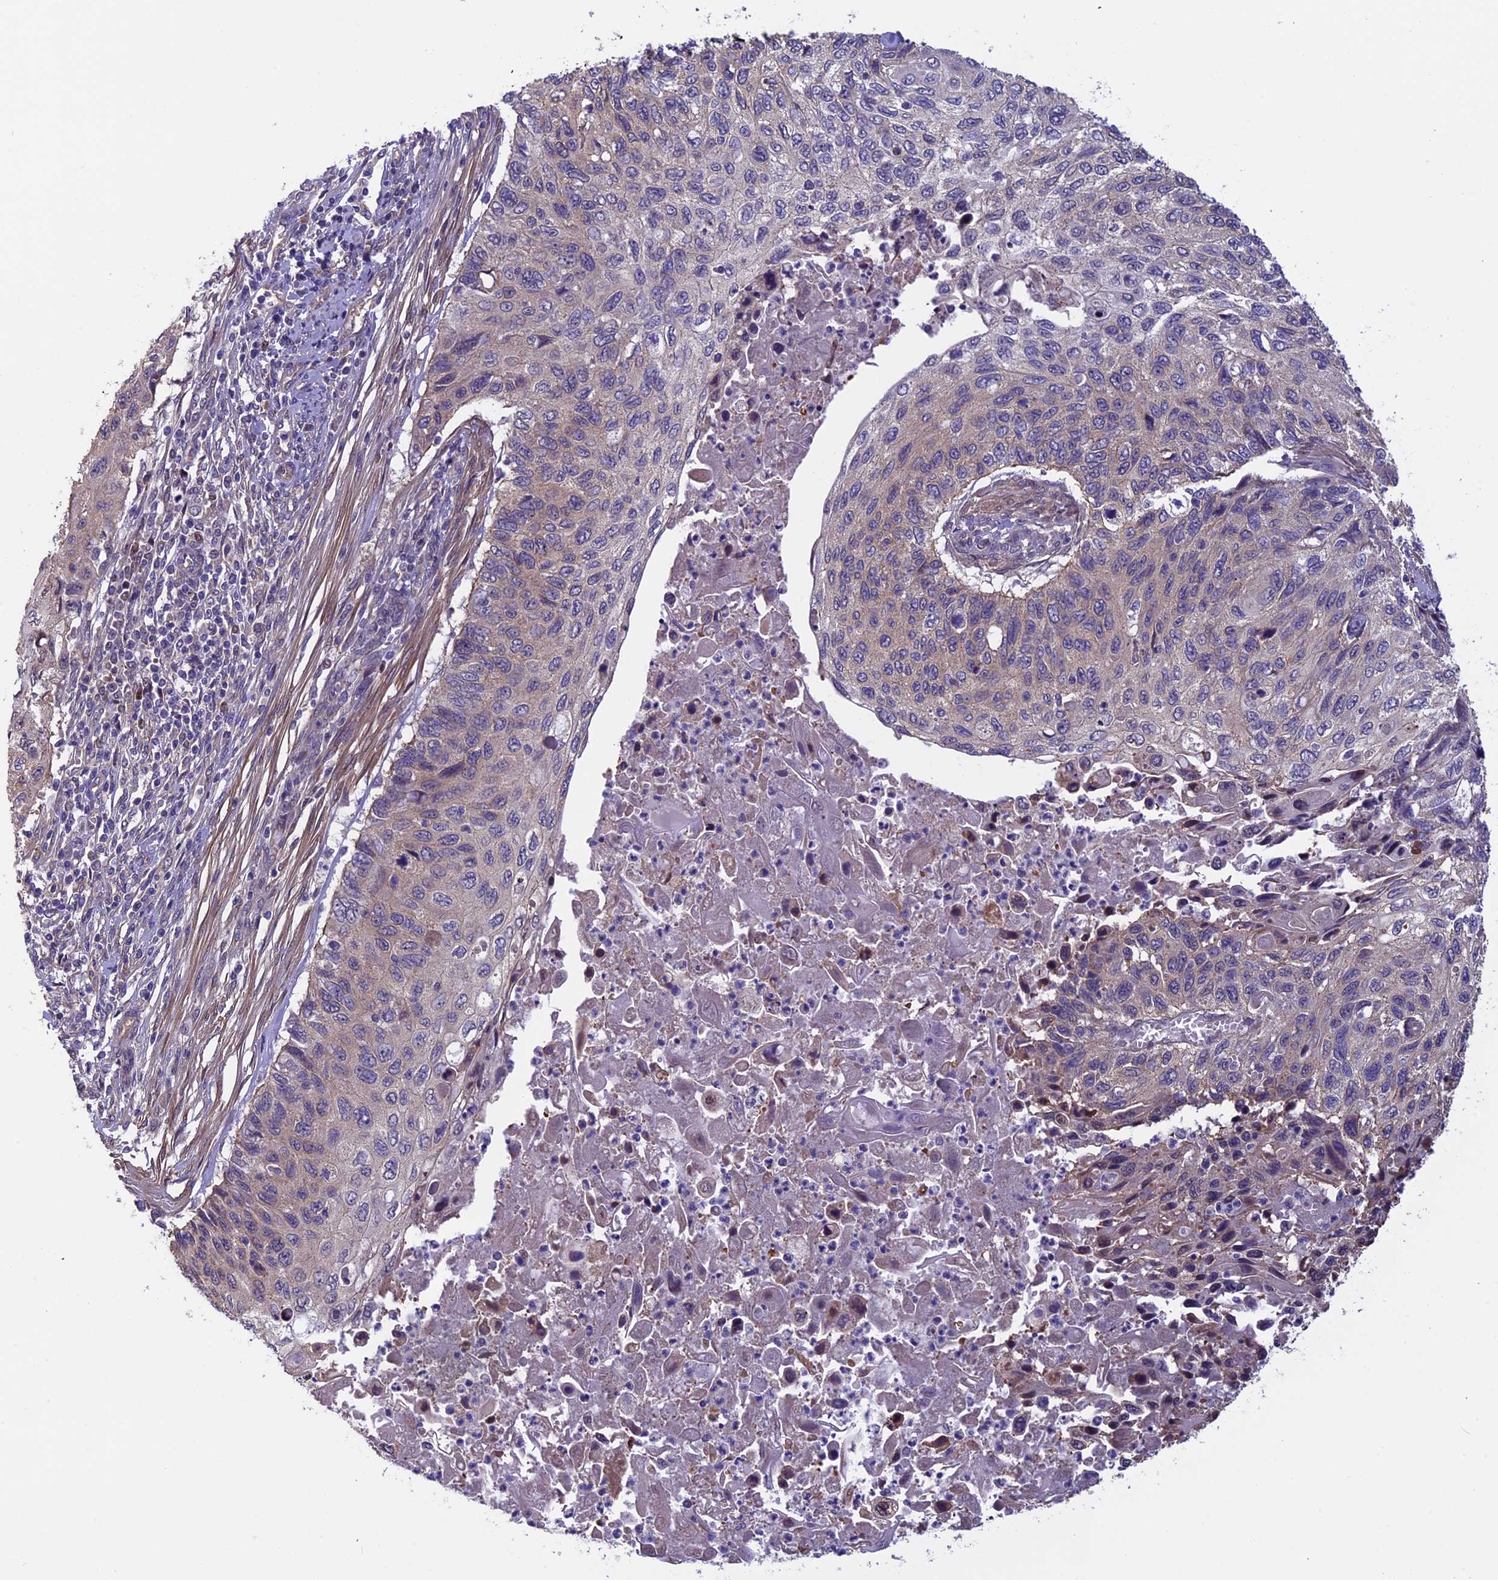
{"staining": {"intensity": "negative", "quantity": "none", "location": "none"}, "tissue": "cervical cancer", "cell_type": "Tumor cells", "image_type": "cancer", "snomed": [{"axis": "morphology", "description": "Squamous cell carcinoma, NOS"}, {"axis": "topography", "description": "Cervix"}], "caption": "Image shows no significant protein positivity in tumor cells of cervical cancer (squamous cell carcinoma).", "gene": "CCDC9B", "patient": {"sex": "female", "age": 70}}